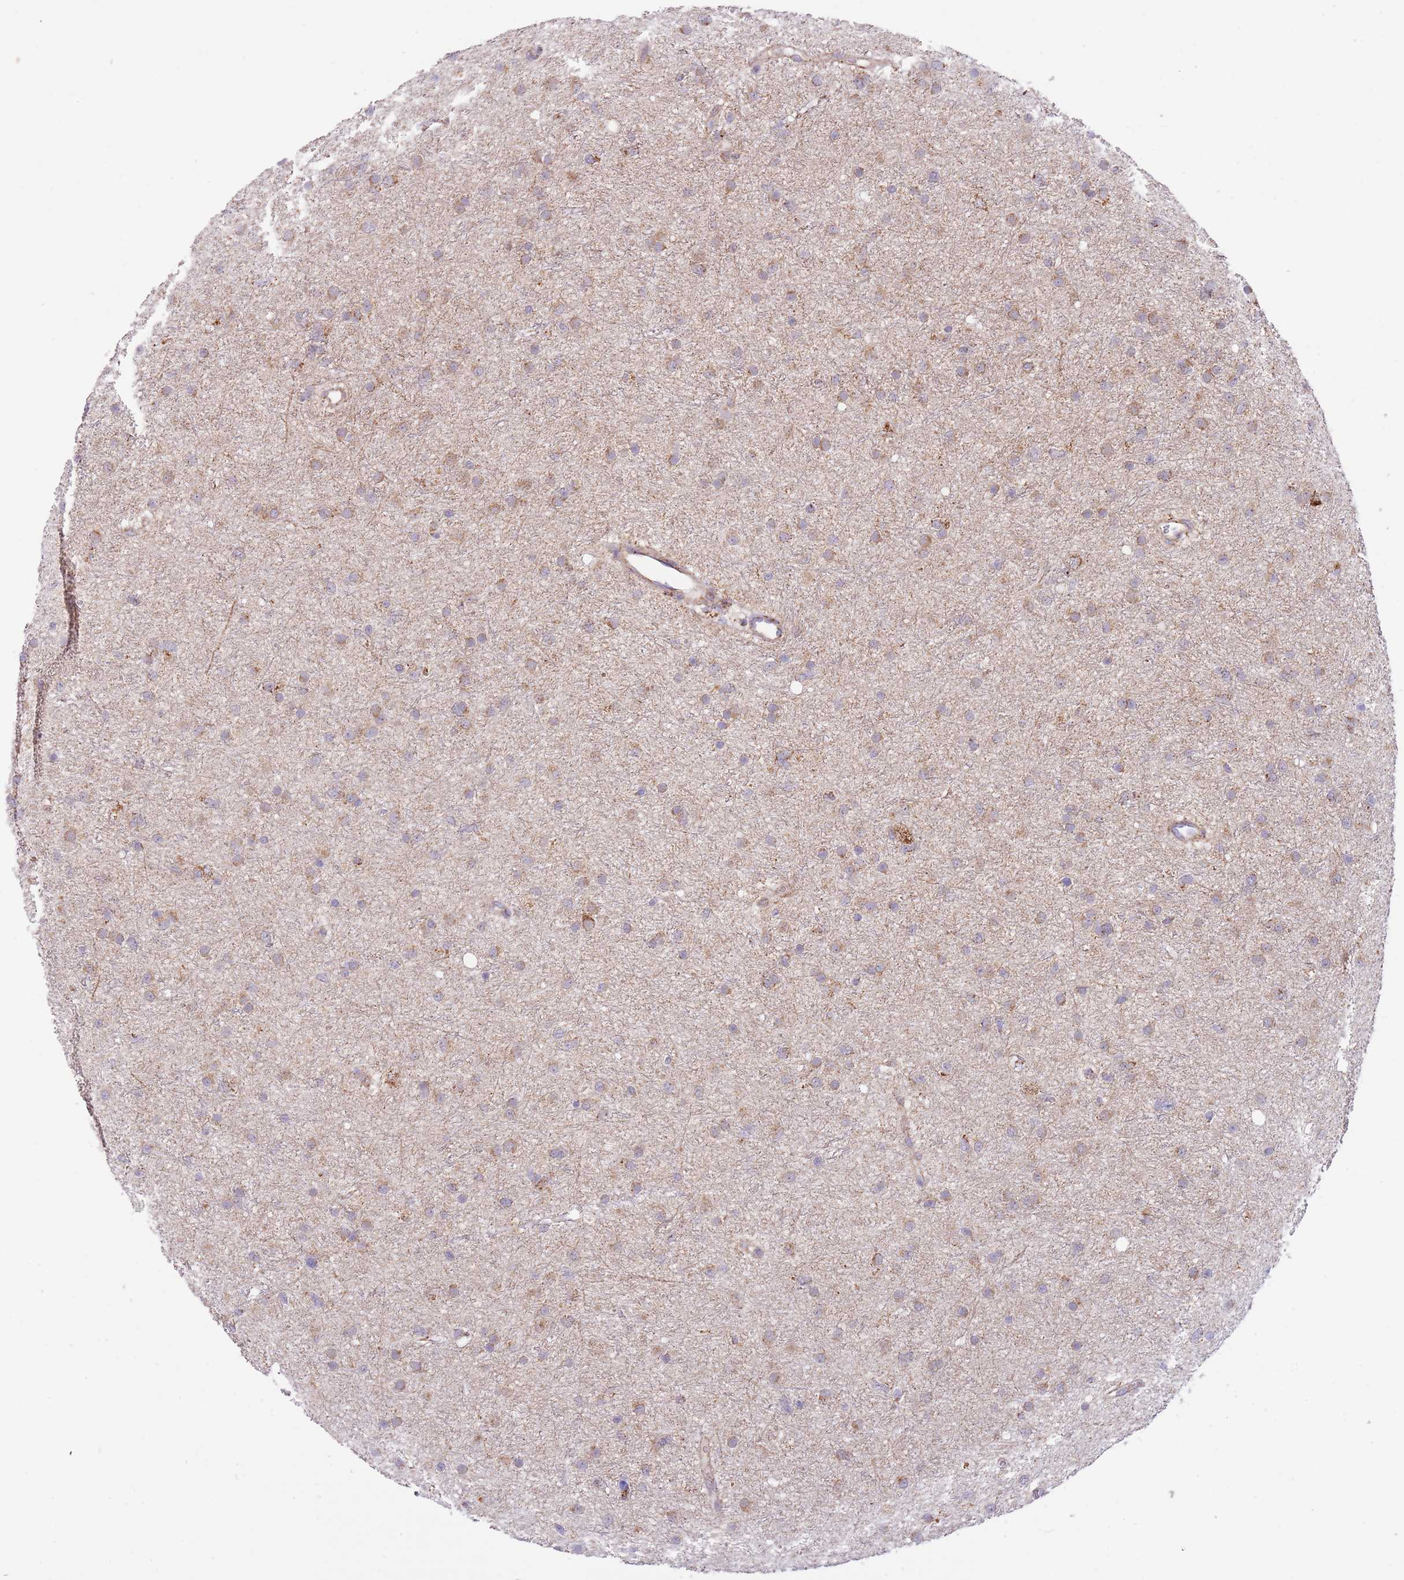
{"staining": {"intensity": "moderate", "quantity": "<25%", "location": "cytoplasmic/membranous"}, "tissue": "glioma", "cell_type": "Tumor cells", "image_type": "cancer", "snomed": [{"axis": "morphology", "description": "Glioma, malignant, Low grade"}, {"axis": "topography", "description": "Cerebral cortex"}], "caption": "A brown stain shows moderate cytoplasmic/membranous positivity of a protein in malignant low-grade glioma tumor cells. The protein is stained brown, and the nuclei are stained in blue (DAB IHC with brightfield microscopy, high magnification).", "gene": "LHX6", "patient": {"sex": "female", "age": 39}}